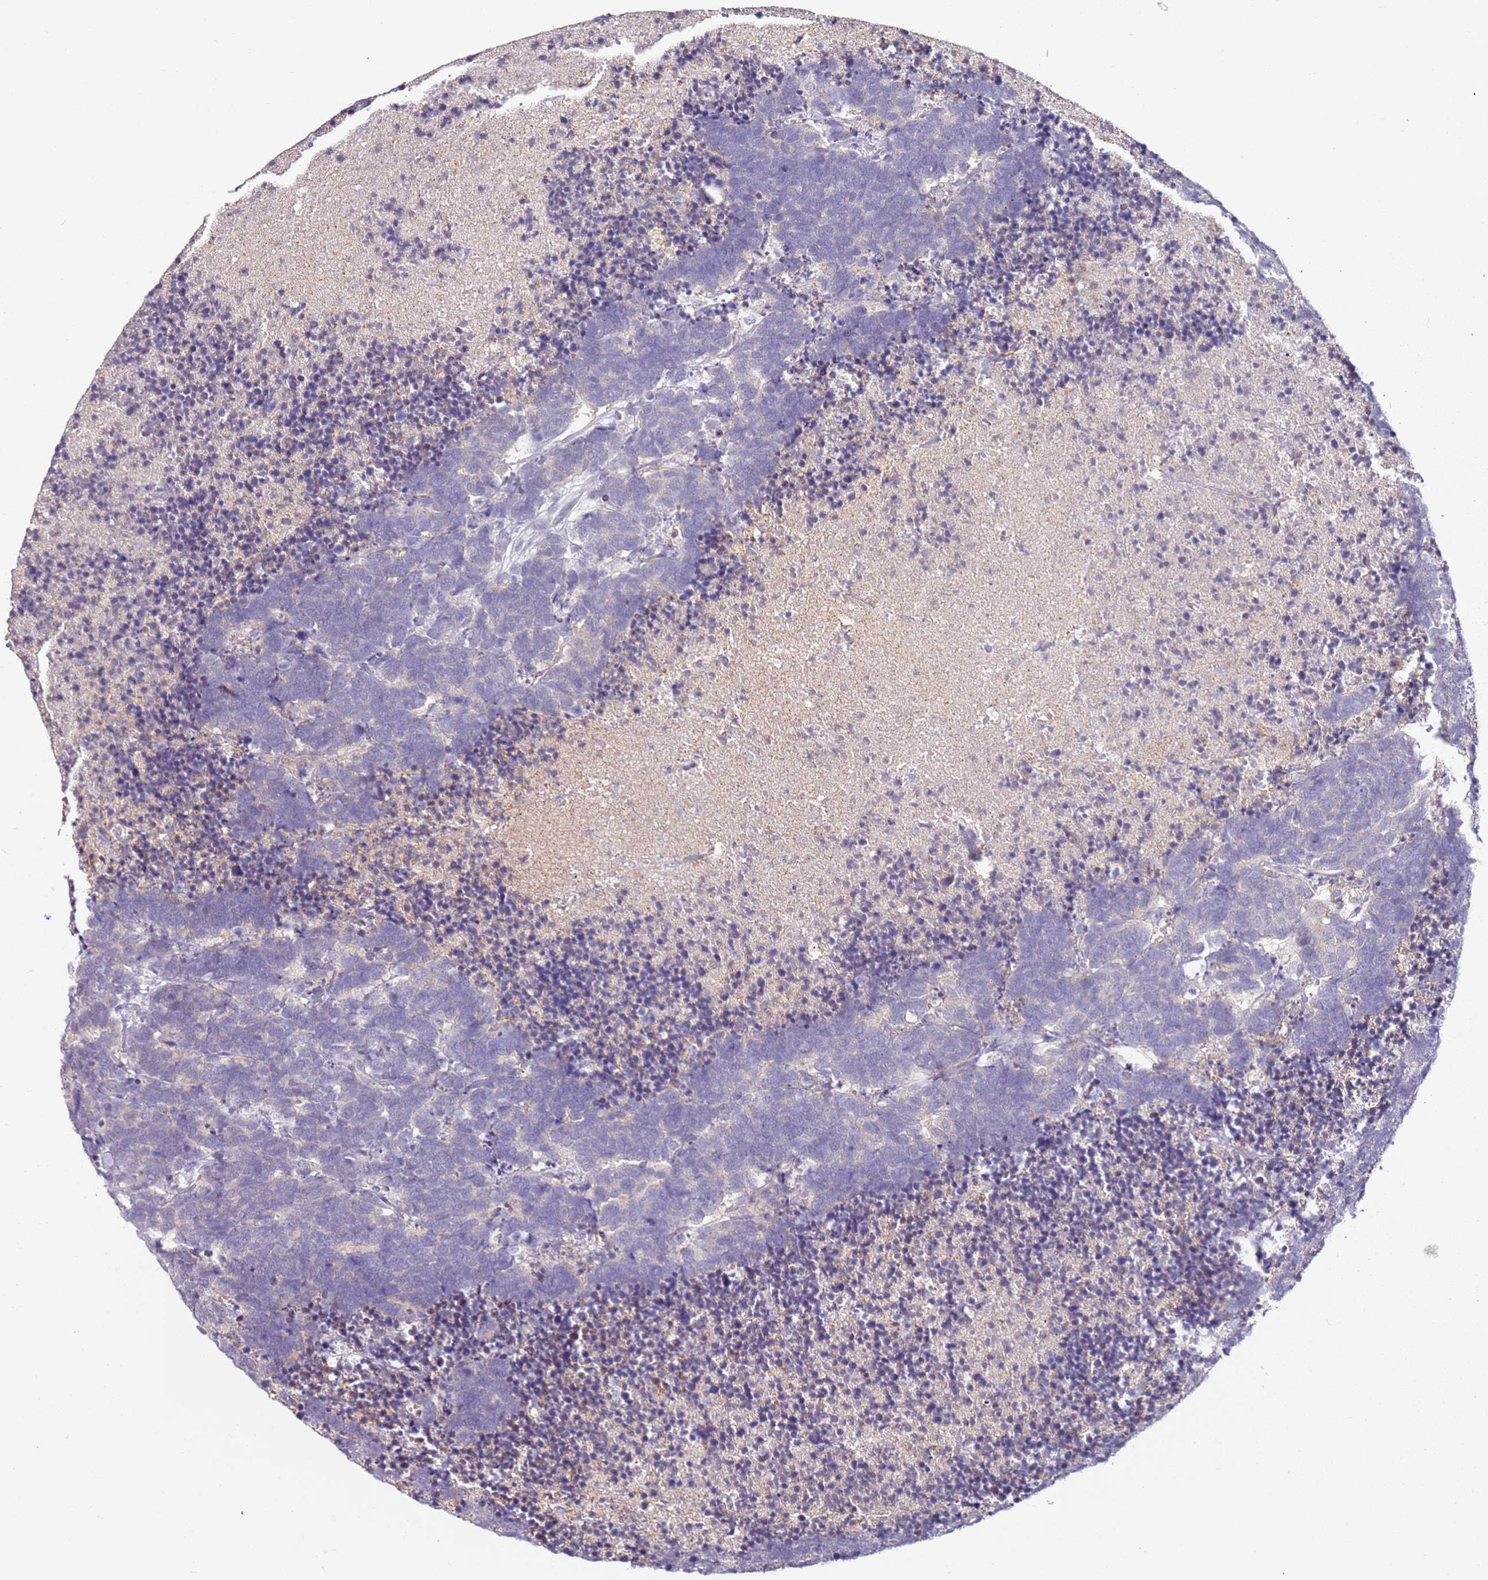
{"staining": {"intensity": "negative", "quantity": "none", "location": "none"}, "tissue": "carcinoid", "cell_type": "Tumor cells", "image_type": "cancer", "snomed": [{"axis": "morphology", "description": "Carcinoma, NOS"}, {"axis": "morphology", "description": "Carcinoid, malignant, NOS"}, {"axis": "topography", "description": "Urinary bladder"}], "caption": "Immunohistochemical staining of human carcinoid displays no significant staining in tumor cells. (DAB (3,3'-diaminobenzidine) IHC, high magnification).", "gene": "MDH1", "patient": {"sex": "male", "age": 57}}